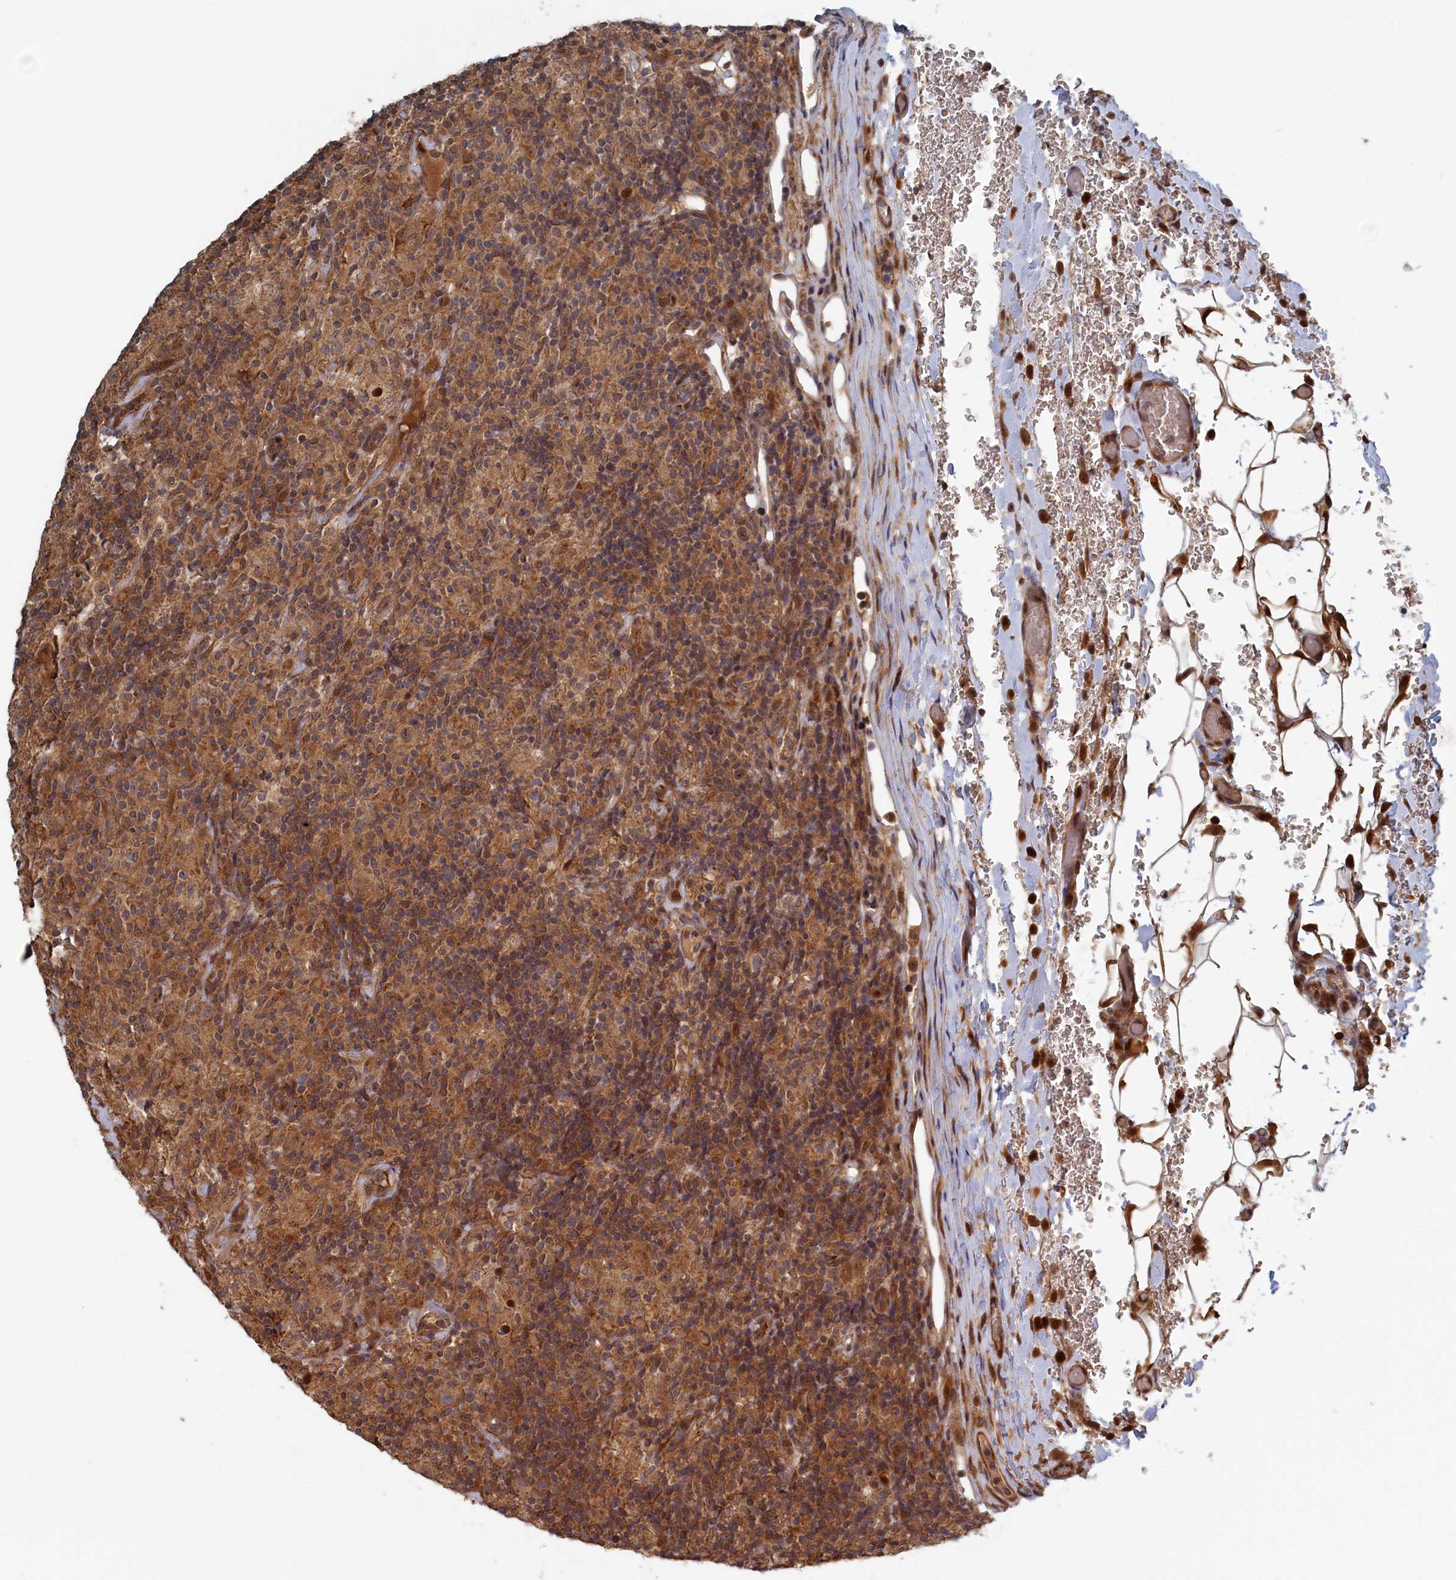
{"staining": {"intensity": "moderate", "quantity": ">75%", "location": "cytoplasmic/membranous,nuclear"}, "tissue": "lymphoma", "cell_type": "Tumor cells", "image_type": "cancer", "snomed": [{"axis": "morphology", "description": "Hodgkin's disease, NOS"}, {"axis": "topography", "description": "Lymph node"}], "caption": "Immunohistochemistry of lymphoma demonstrates medium levels of moderate cytoplasmic/membranous and nuclear positivity in approximately >75% of tumor cells.", "gene": "ELOVL6", "patient": {"sex": "male", "age": 70}}